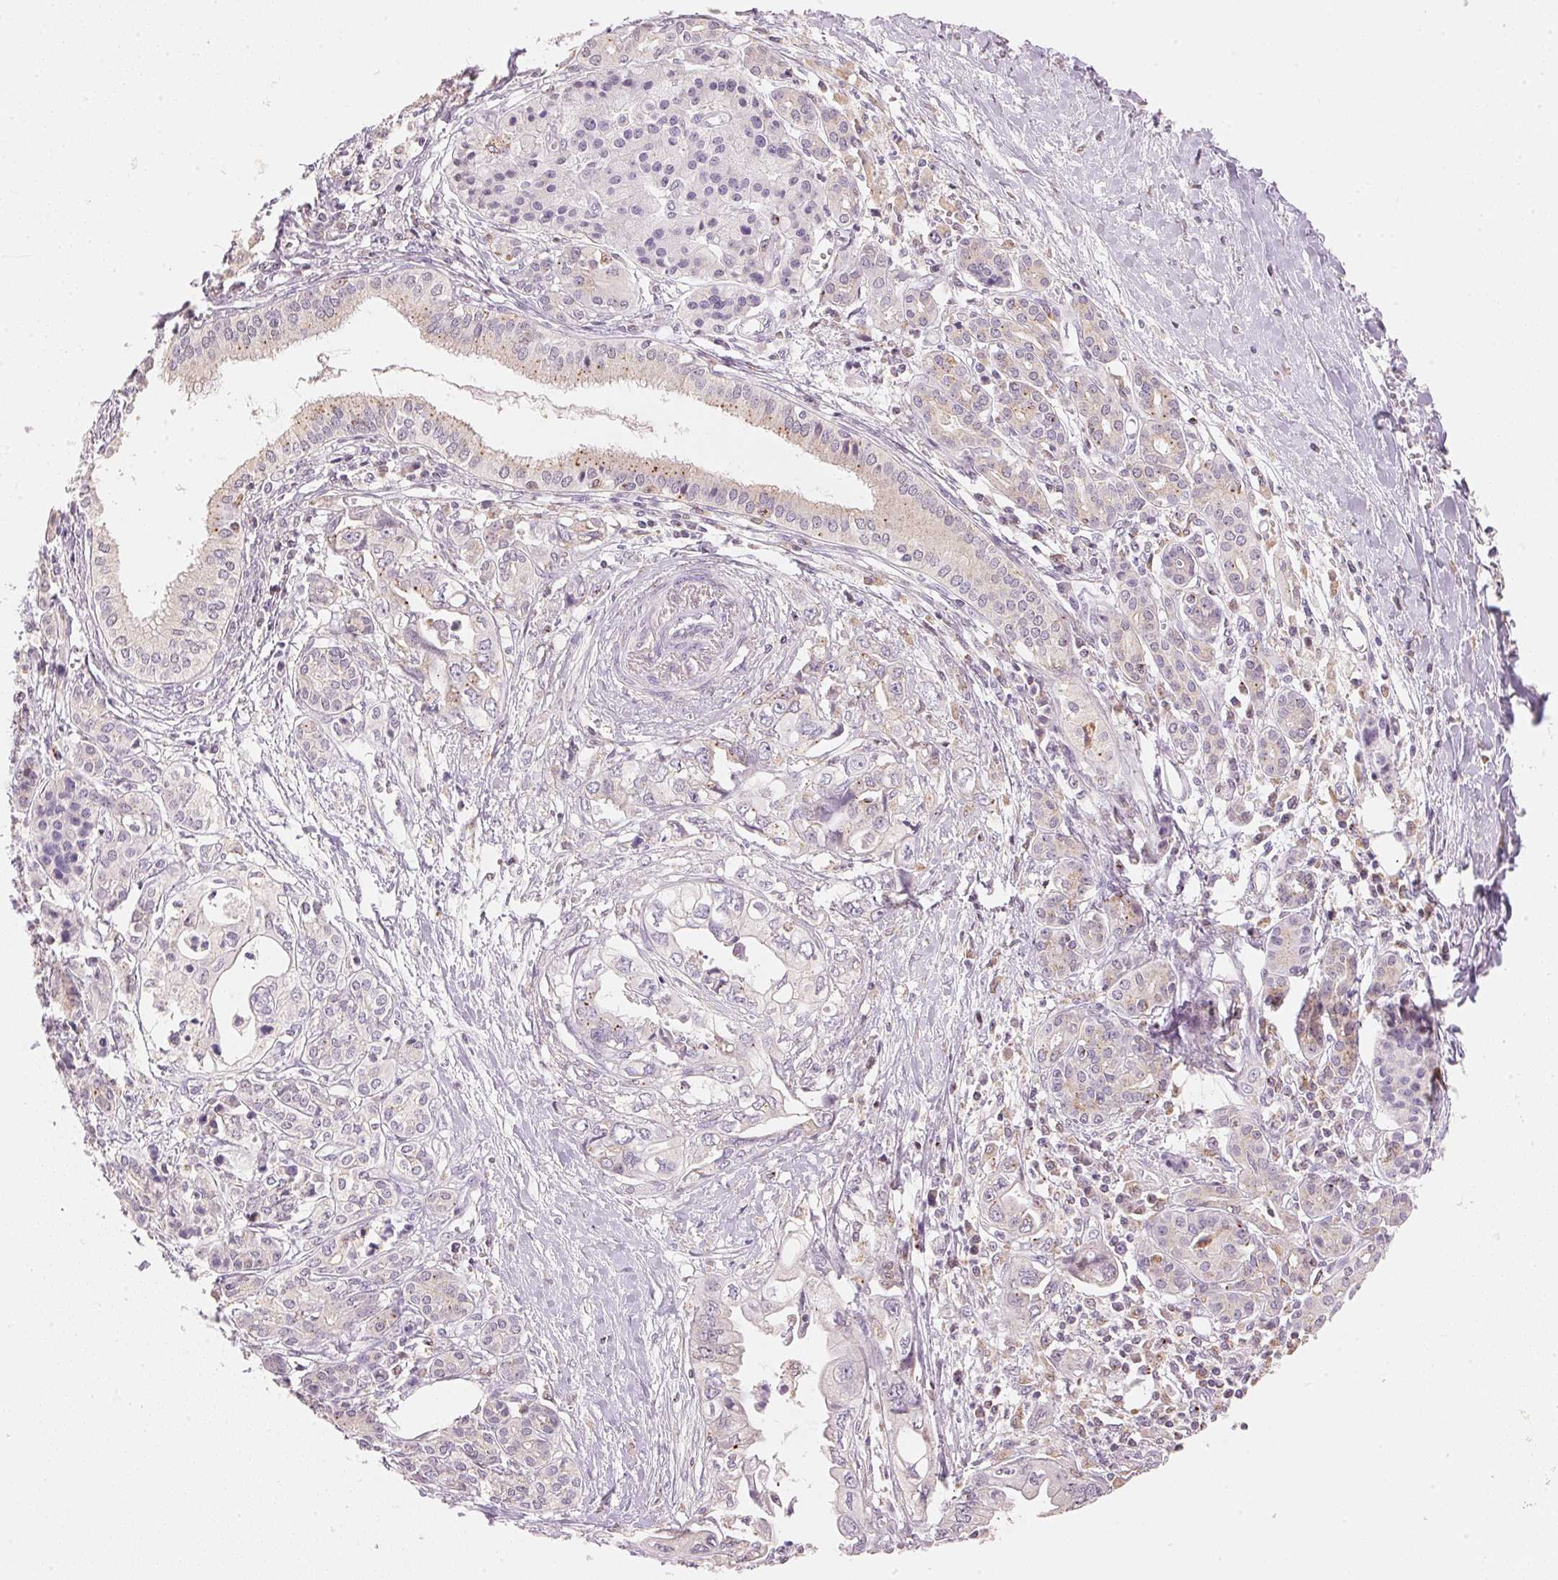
{"staining": {"intensity": "weak", "quantity": "<25%", "location": "cytoplasmic/membranous"}, "tissue": "pancreatic cancer", "cell_type": "Tumor cells", "image_type": "cancer", "snomed": [{"axis": "morphology", "description": "Adenocarcinoma, NOS"}, {"axis": "topography", "description": "Pancreas"}], "caption": "Tumor cells show no significant expression in adenocarcinoma (pancreatic).", "gene": "HOXB13", "patient": {"sex": "male", "age": 68}}